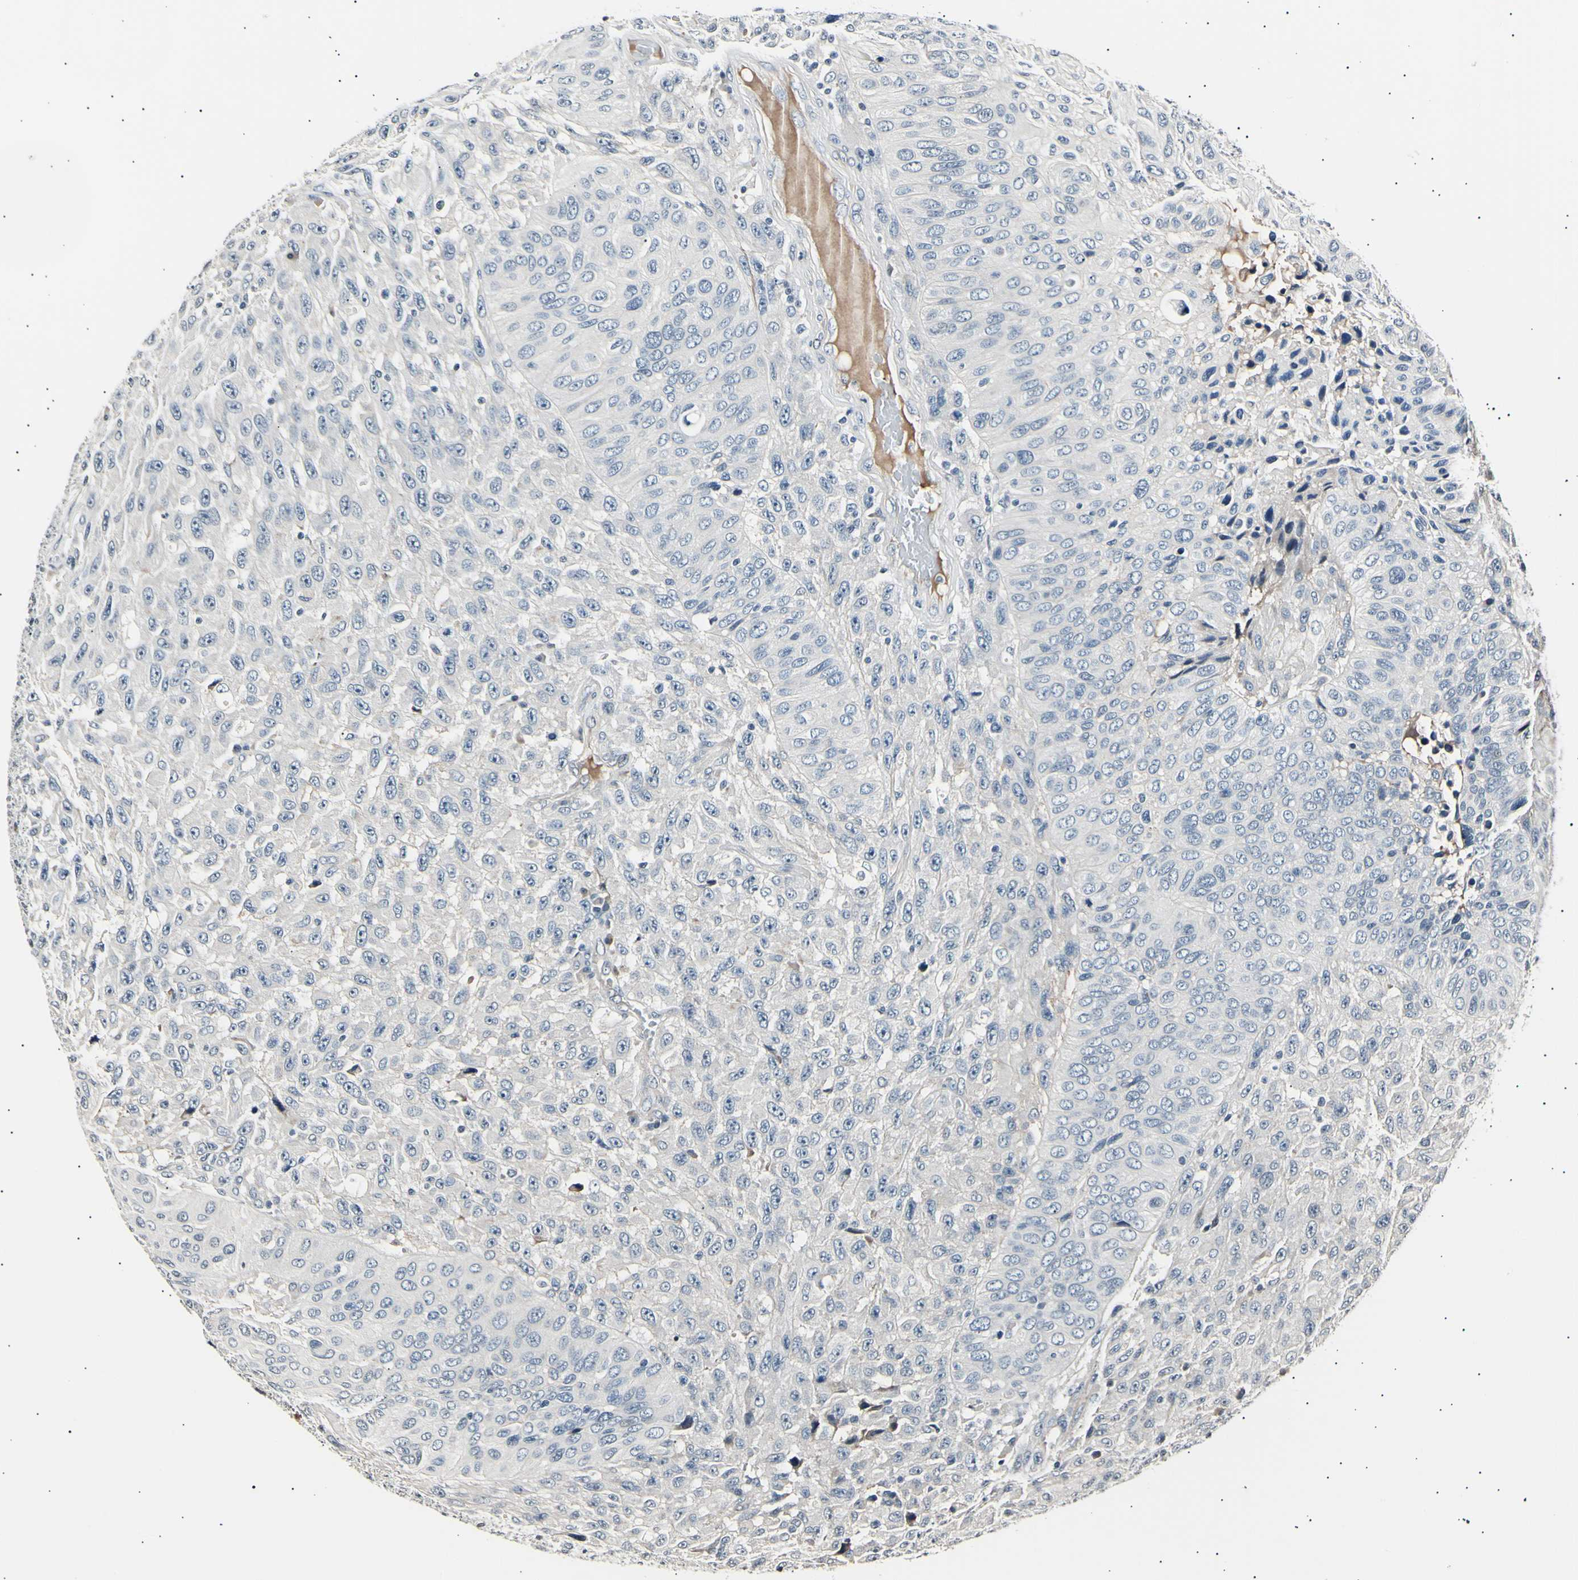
{"staining": {"intensity": "negative", "quantity": "none", "location": "none"}, "tissue": "urothelial cancer", "cell_type": "Tumor cells", "image_type": "cancer", "snomed": [{"axis": "morphology", "description": "Urothelial carcinoma, High grade"}, {"axis": "topography", "description": "Urinary bladder"}], "caption": "The IHC image has no significant staining in tumor cells of urothelial cancer tissue.", "gene": "AK1", "patient": {"sex": "male", "age": 66}}